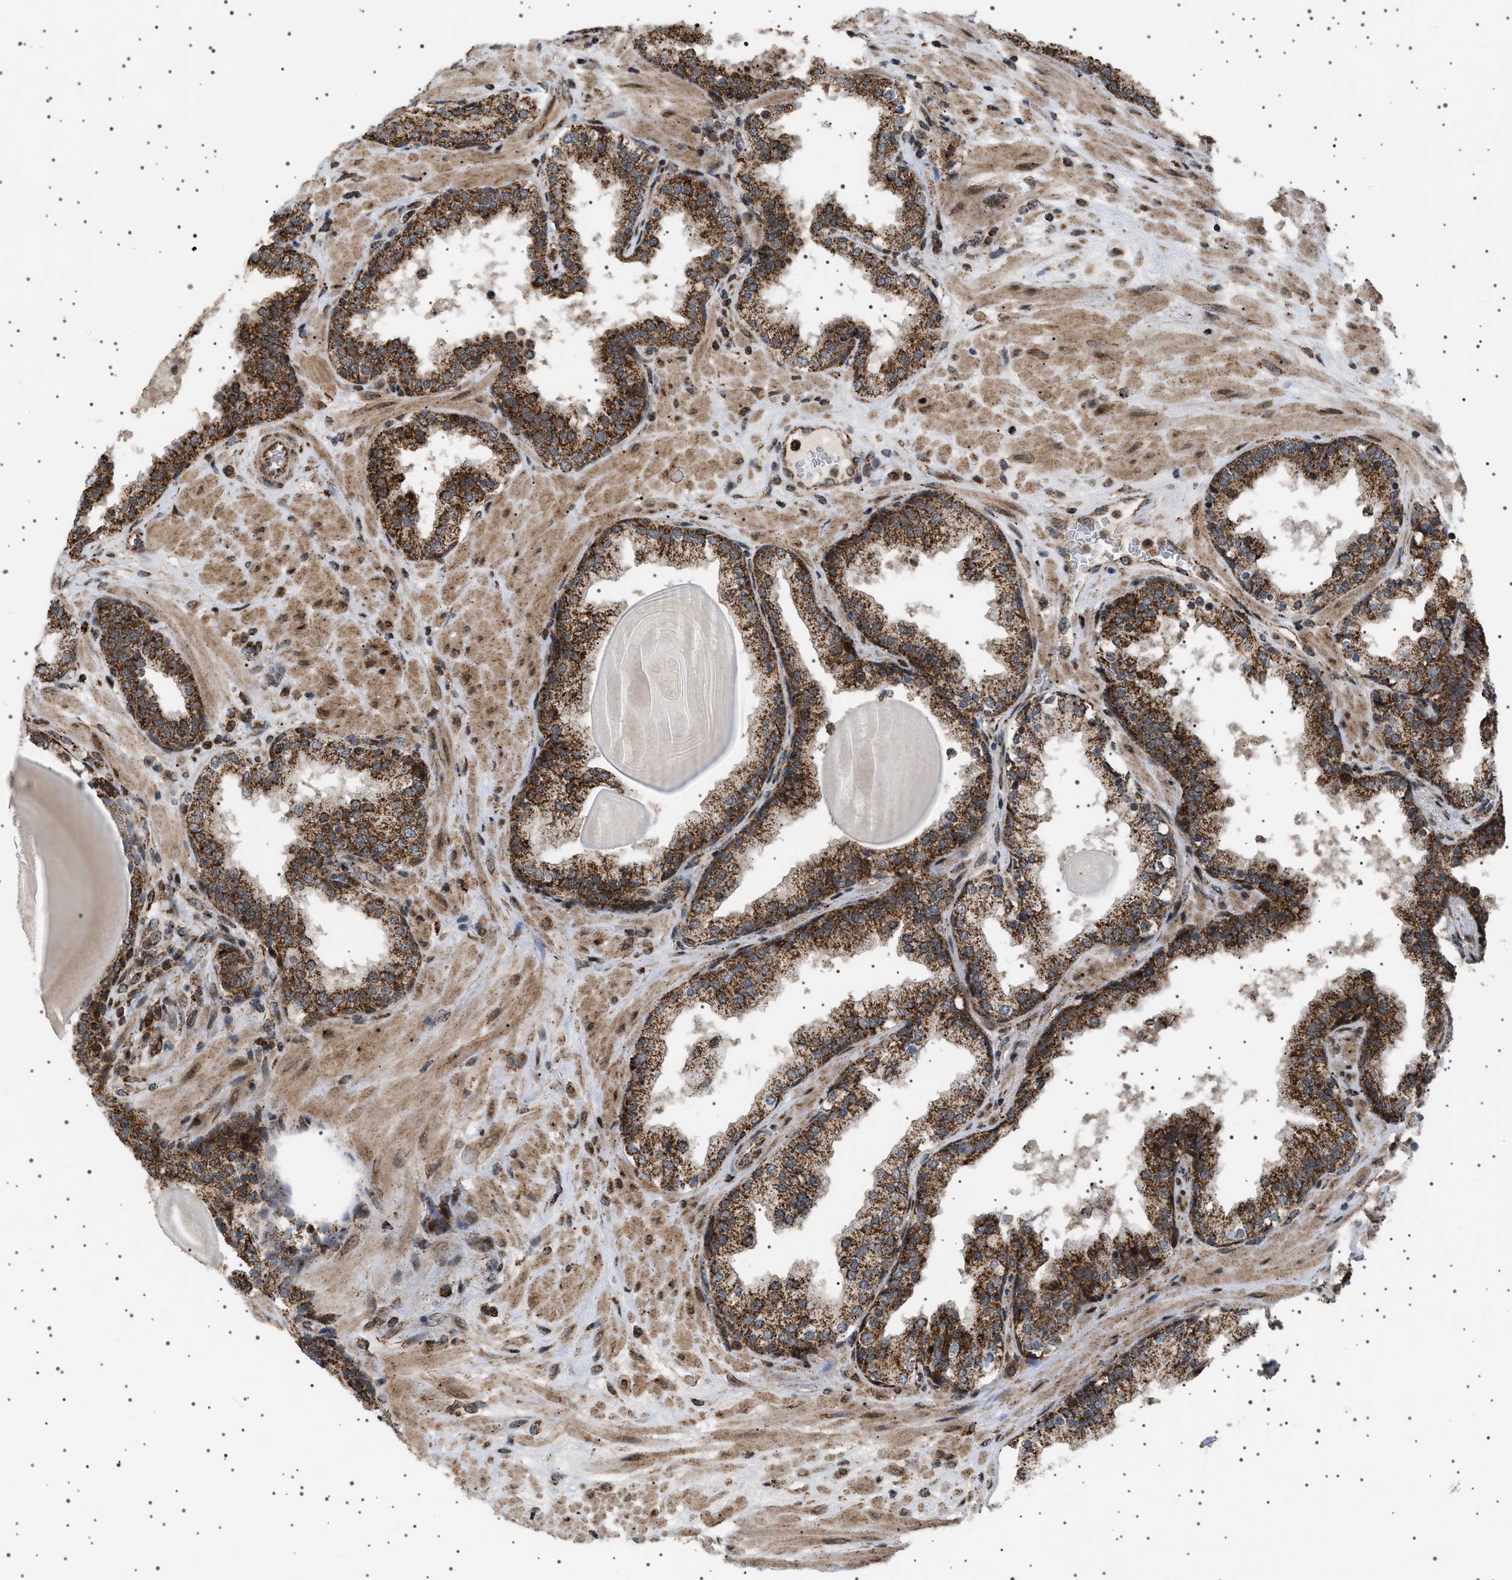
{"staining": {"intensity": "strong", "quantity": ">75%", "location": "cytoplasmic/membranous"}, "tissue": "prostate", "cell_type": "Glandular cells", "image_type": "normal", "snomed": [{"axis": "morphology", "description": "Normal tissue, NOS"}, {"axis": "topography", "description": "Prostate"}], "caption": "Unremarkable prostate shows strong cytoplasmic/membranous staining in about >75% of glandular cells Ihc stains the protein of interest in brown and the nuclei are stained blue..", "gene": "MELK", "patient": {"sex": "male", "age": 51}}